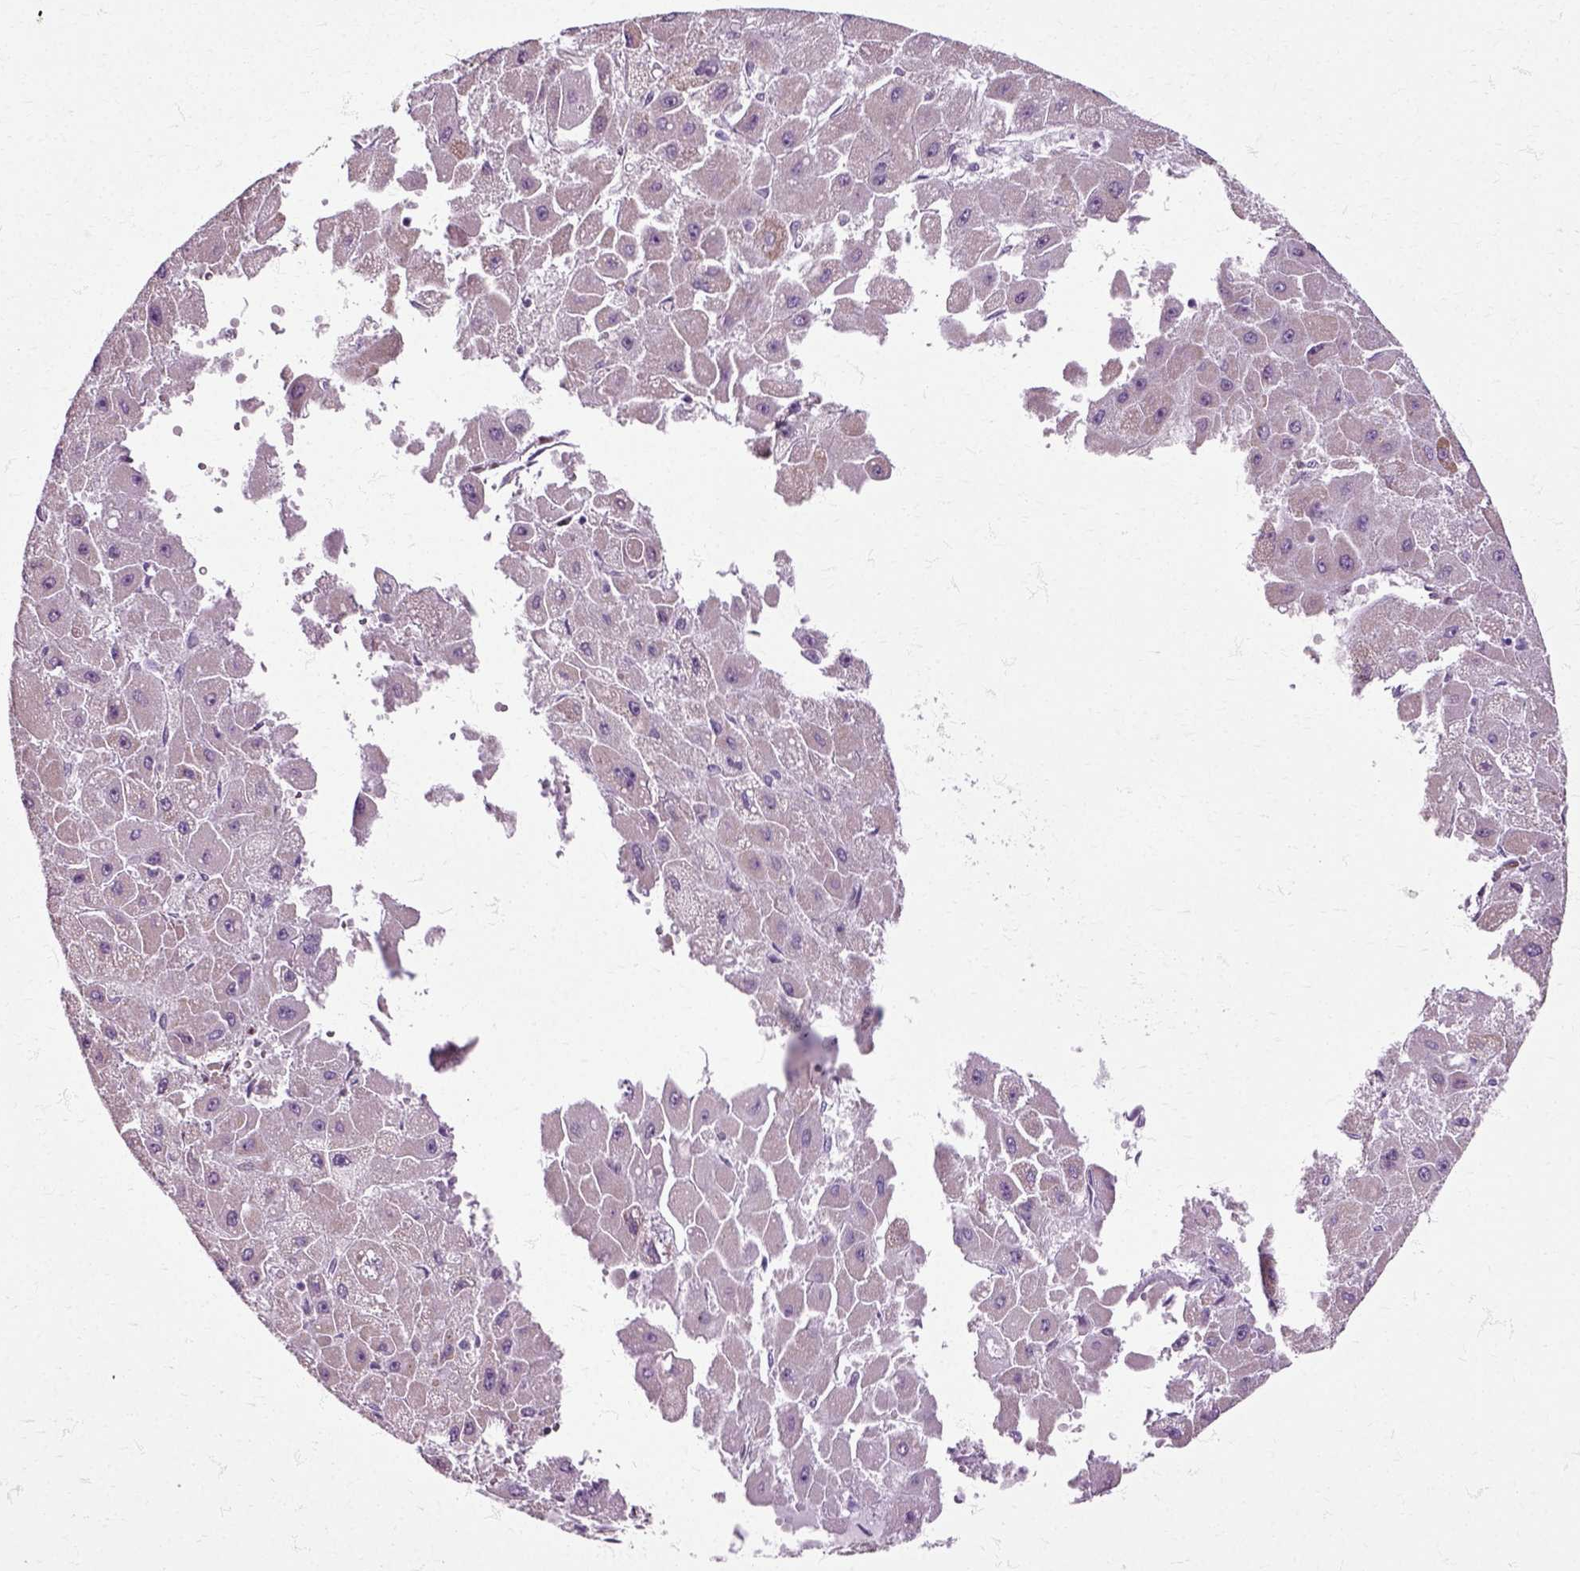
{"staining": {"intensity": "weak", "quantity": "<25%", "location": "cytoplasmic/membranous"}, "tissue": "liver cancer", "cell_type": "Tumor cells", "image_type": "cancer", "snomed": [{"axis": "morphology", "description": "Carcinoma, Hepatocellular, NOS"}, {"axis": "topography", "description": "Liver"}], "caption": "This is an immunohistochemistry micrograph of human liver cancer. There is no staining in tumor cells.", "gene": "HSPA2", "patient": {"sex": "female", "age": 25}}